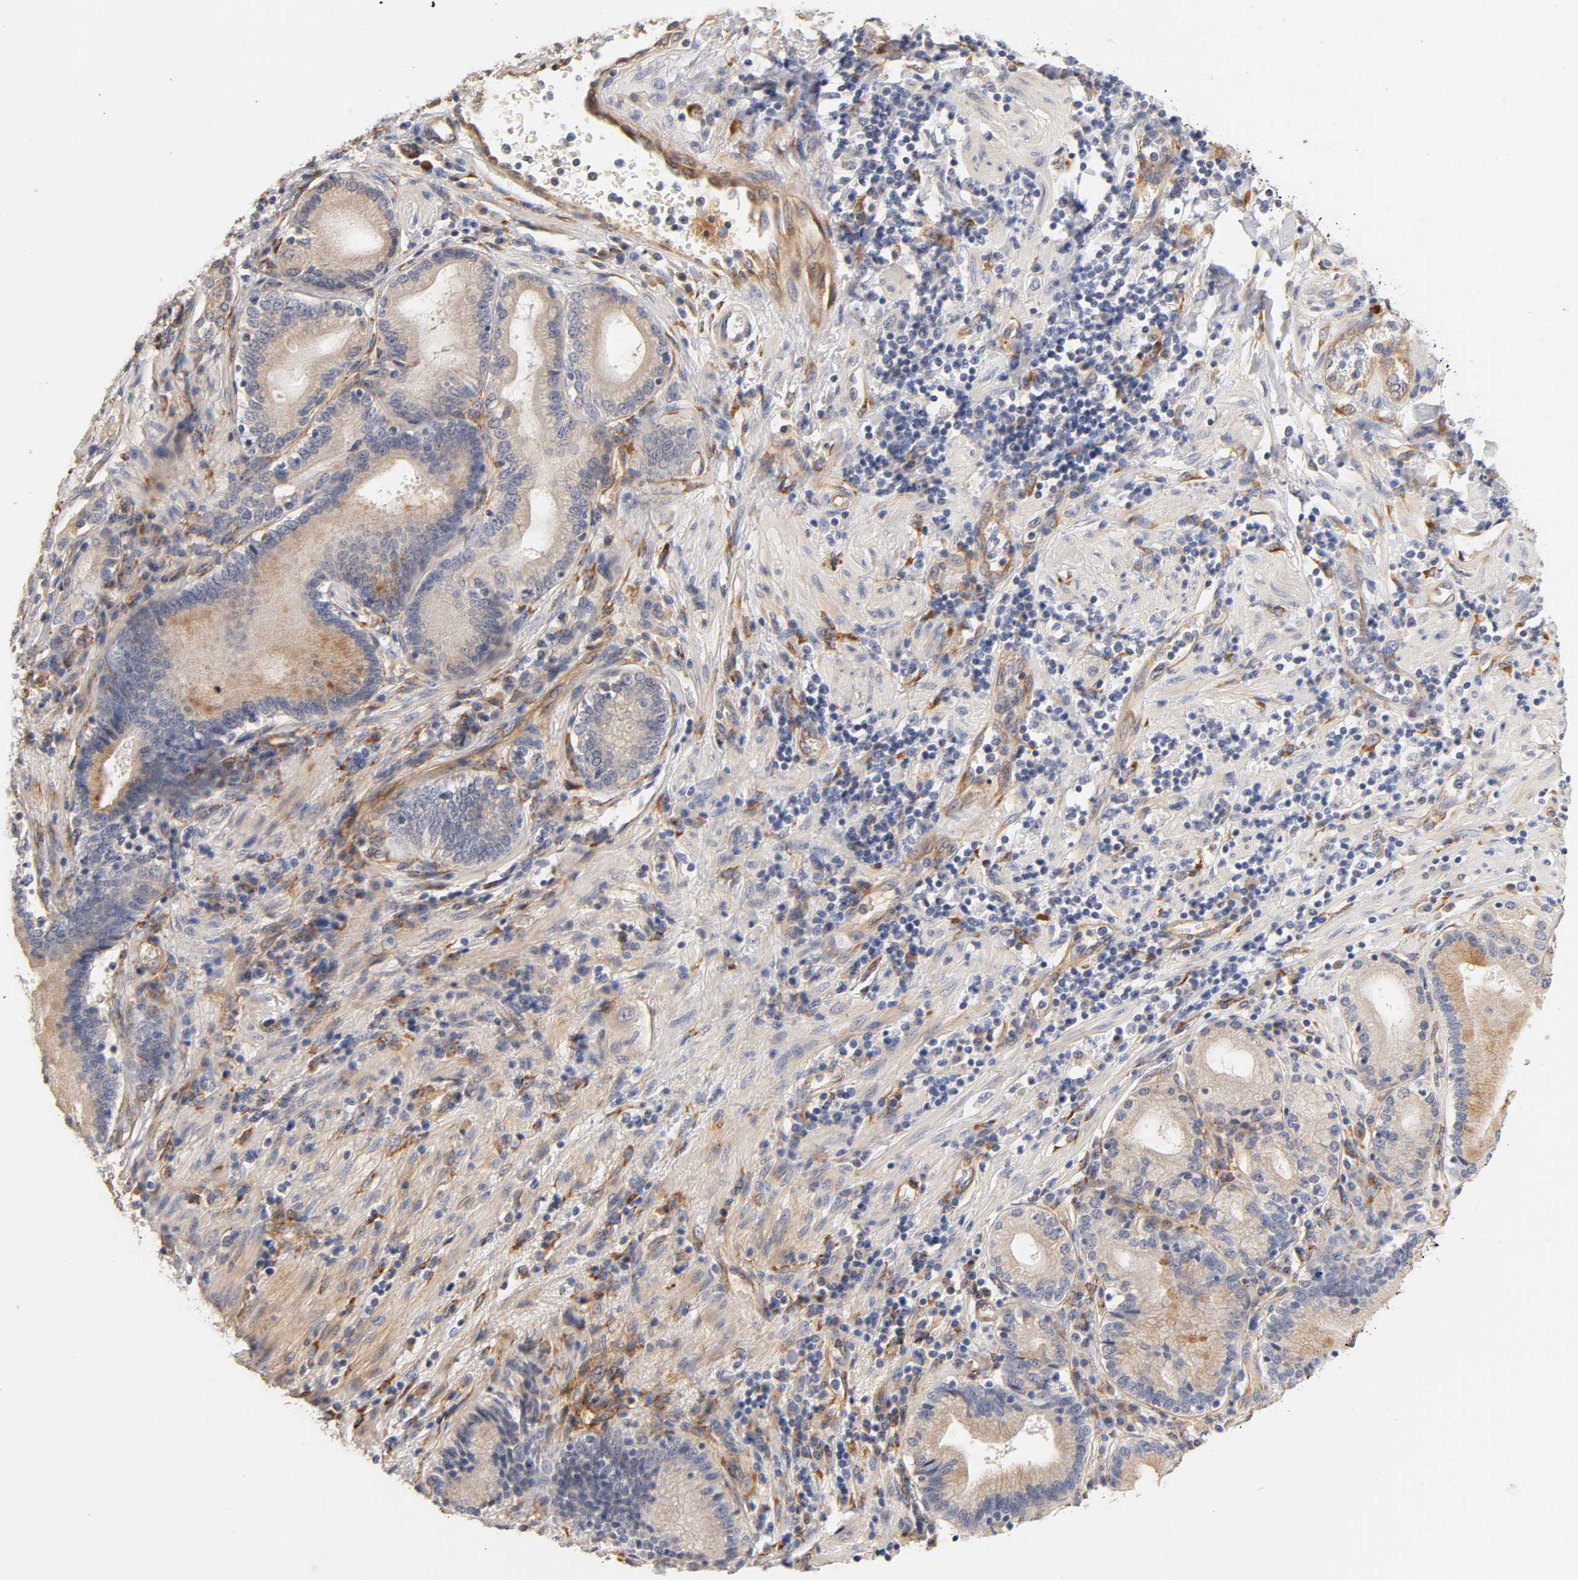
{"staining": {"intensity": "weak", "quantity": "25%-75%", "location": "cytoplasmic/membranous"}, "tissue": "pancreatic cancer", "cell_type": "Tumor cells", "image_type": "cancer", "snomed": [{"axis": "morphology", "description": "Adenocarcinoma, NOS"}, {"axis": "topography", "description": "Pancreas"}], "caption": "IHC staining of pancreatic cancer, which demonstrates low levels of weak cytoplasmic/membranous positivity in about 25%-75% of tumor cells indicating weak cytoplasmic/membranous protein staining. The staining was performed using DAB (brown) for protein detection and nuclei were counterstained in hematoxylin (blue).", "gene": "LAMB1", "patient": {"sex": "female", "age": 48}}